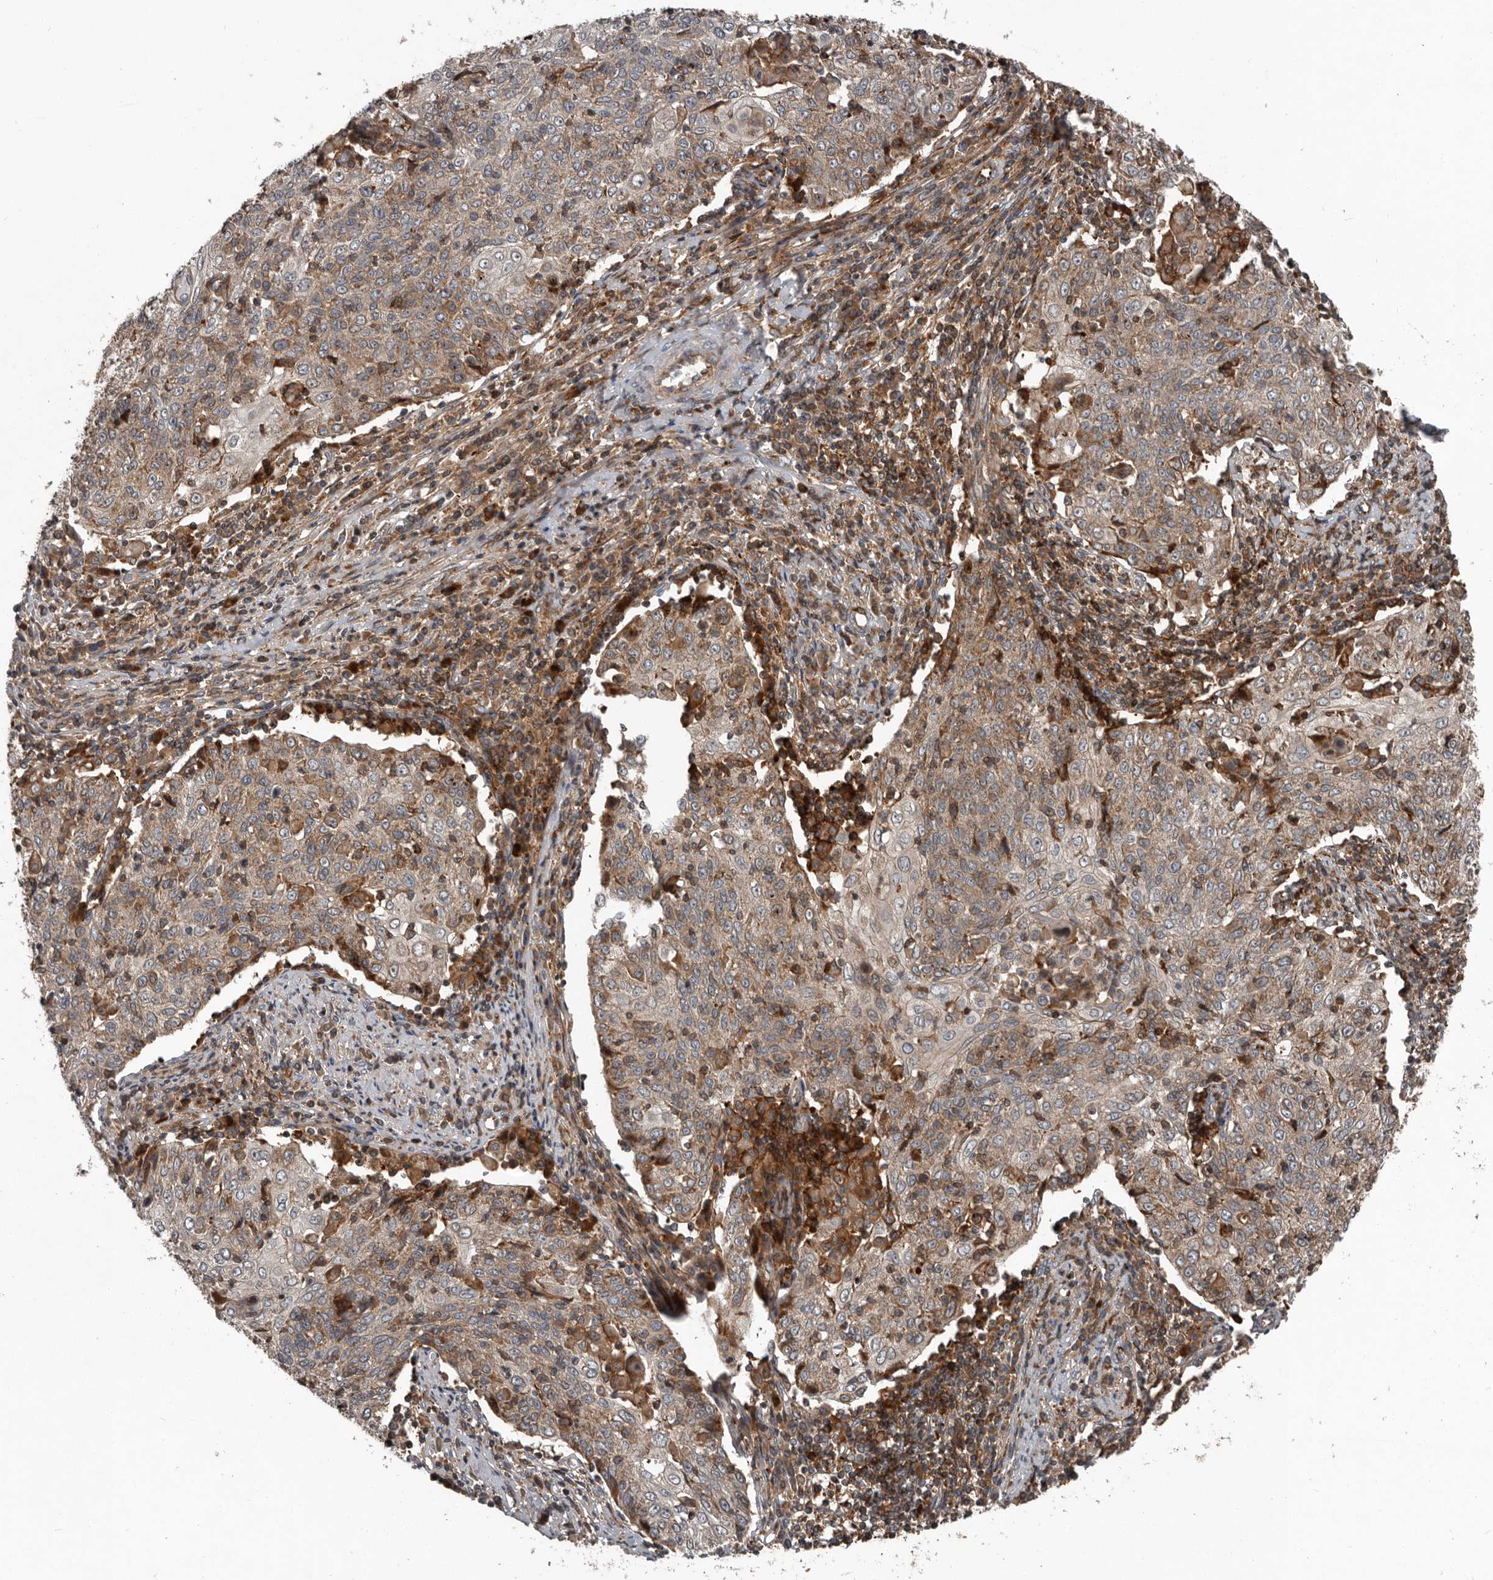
{"staining": {"intensity": "weak", "quantity": "25%-75%", "location": "cytoplasmic/membranous"}, "tissue": "cervical cancer", "cell_type": "Tumor cells", "image_type": "cancer", "snomed": [{"axis": "morphology", "description": "Squamous cell carcinoma, NOS"}, {"axis": "topography", "description": "Cervix"}], "caption": "Approximately 25%-75% of tumor cells in cervical cancer (squamous cell carcinoma) show weak cytoplasmic/membranous protein expression as visualized by brown immunohistochemical staining.", "gene": "FBXO31", "patient": {"sex": "female", "age": 48}}